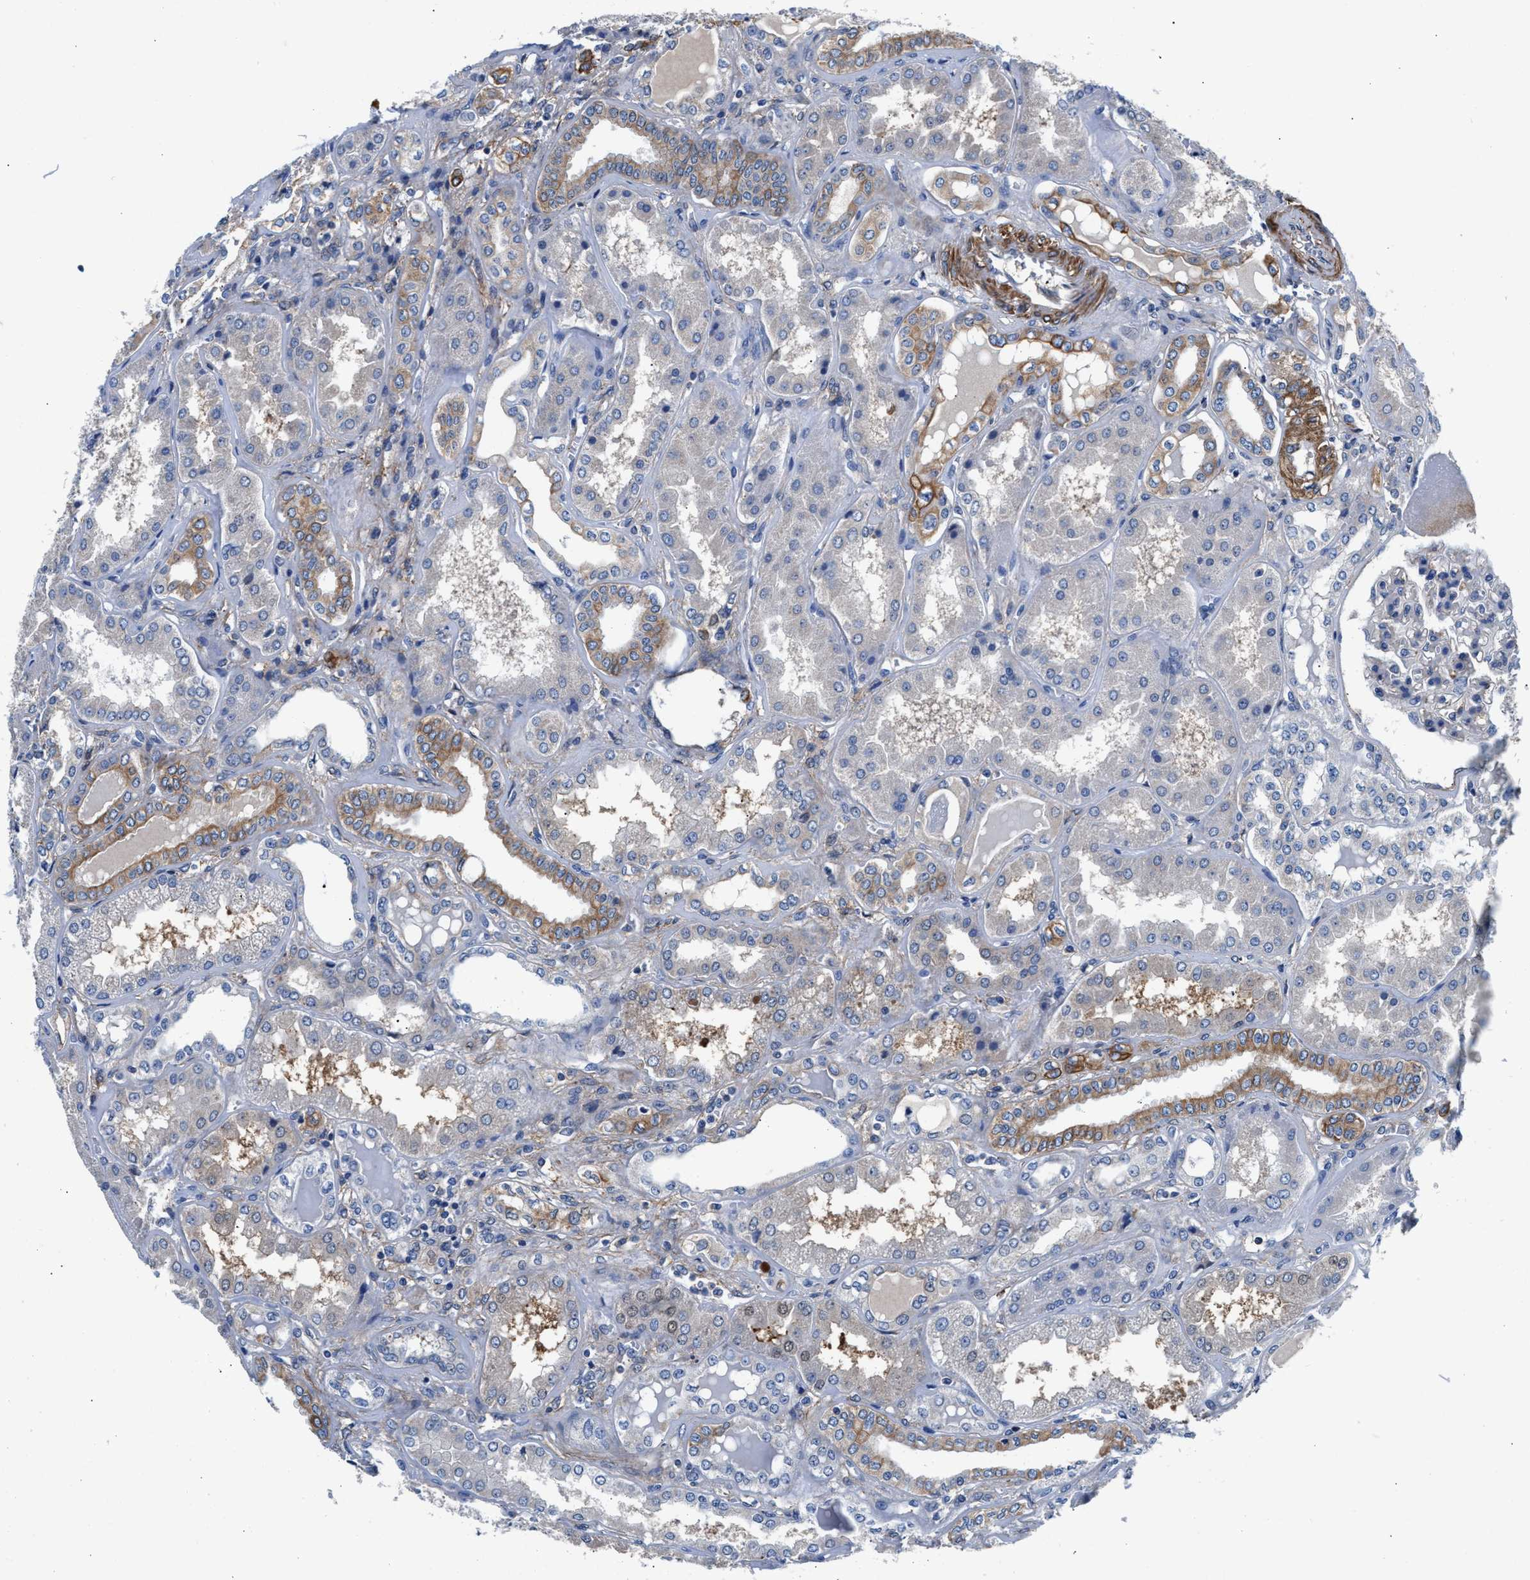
{"staining": {"intensity": "weak", "quantity": "<25%", "location": "cytoplasmic/membranous"}, "tissue": "kidney", "cell_type": "Cells in glomeruli", "image_type": "normal", "snomed": [{"axis": "morphology", "description": "Normal tissue, NOS"}, {"axis": "topography", "description": "Kidney"}], "caption": "Immunohistochemistry (IHC) photomicrograph of unremarkable kidney: kidney stained with DAB reveals no significant protein staining in cells in glomeruli.", "gene": "PARG", "patient": {"sex": "female", "age": 56}}